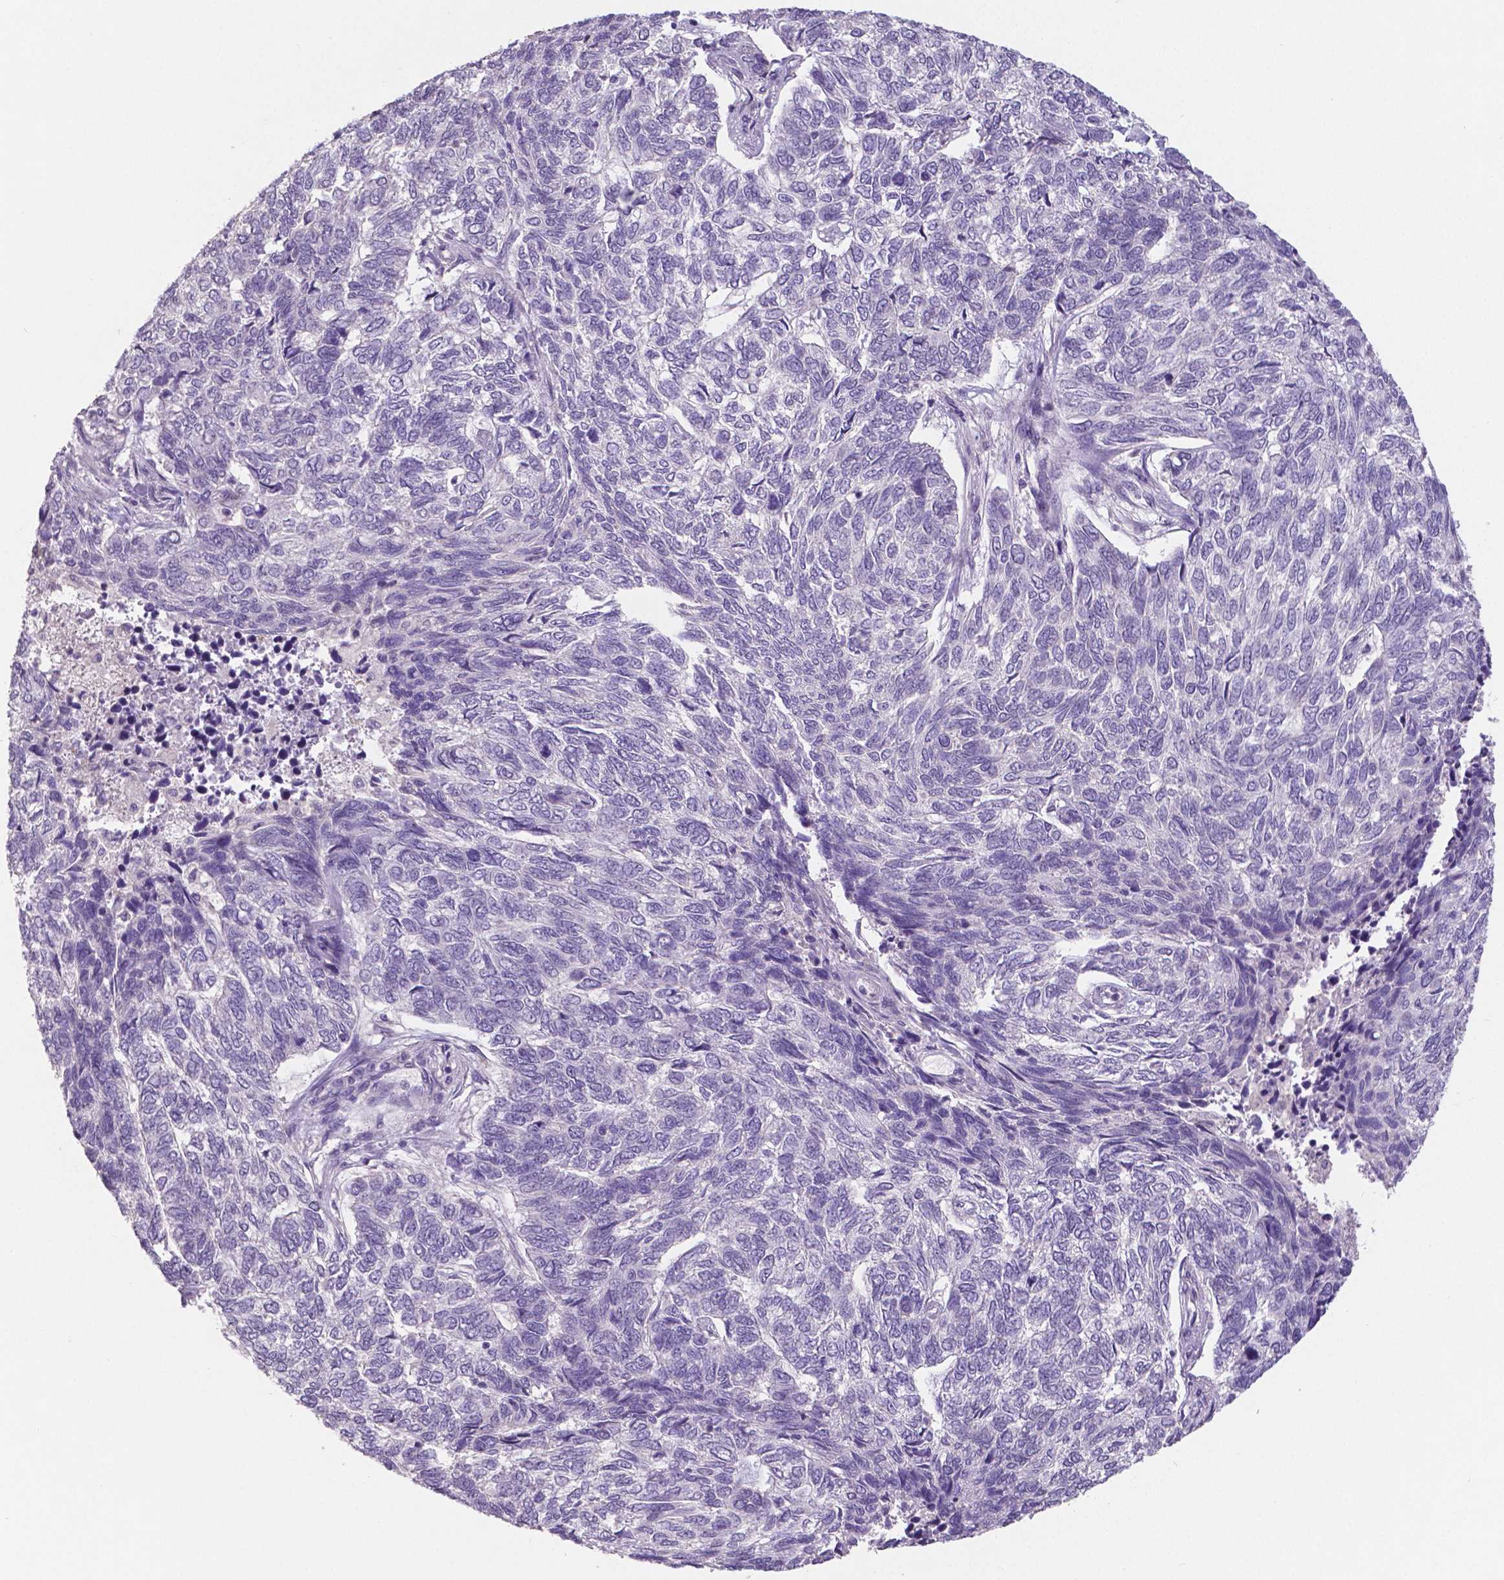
{"staining": {"intensity": "negative", "quantity": "none", "location": "none"}, "tissue": "skin cancer", "cell_type": "Tumor cells", "image_type": "cancer", "snomed": [{"axis": "morphology", "description": "Basal cell carcinoma"}, {"axis": "topography", "description": "Skin"}], "caption": "This is an IHC micrograph of basal cell carcinoma (skin). There is no positivity in tumor cells.", "gene": "CRMP1", "patient": {"sex": "female", "age": 65}}